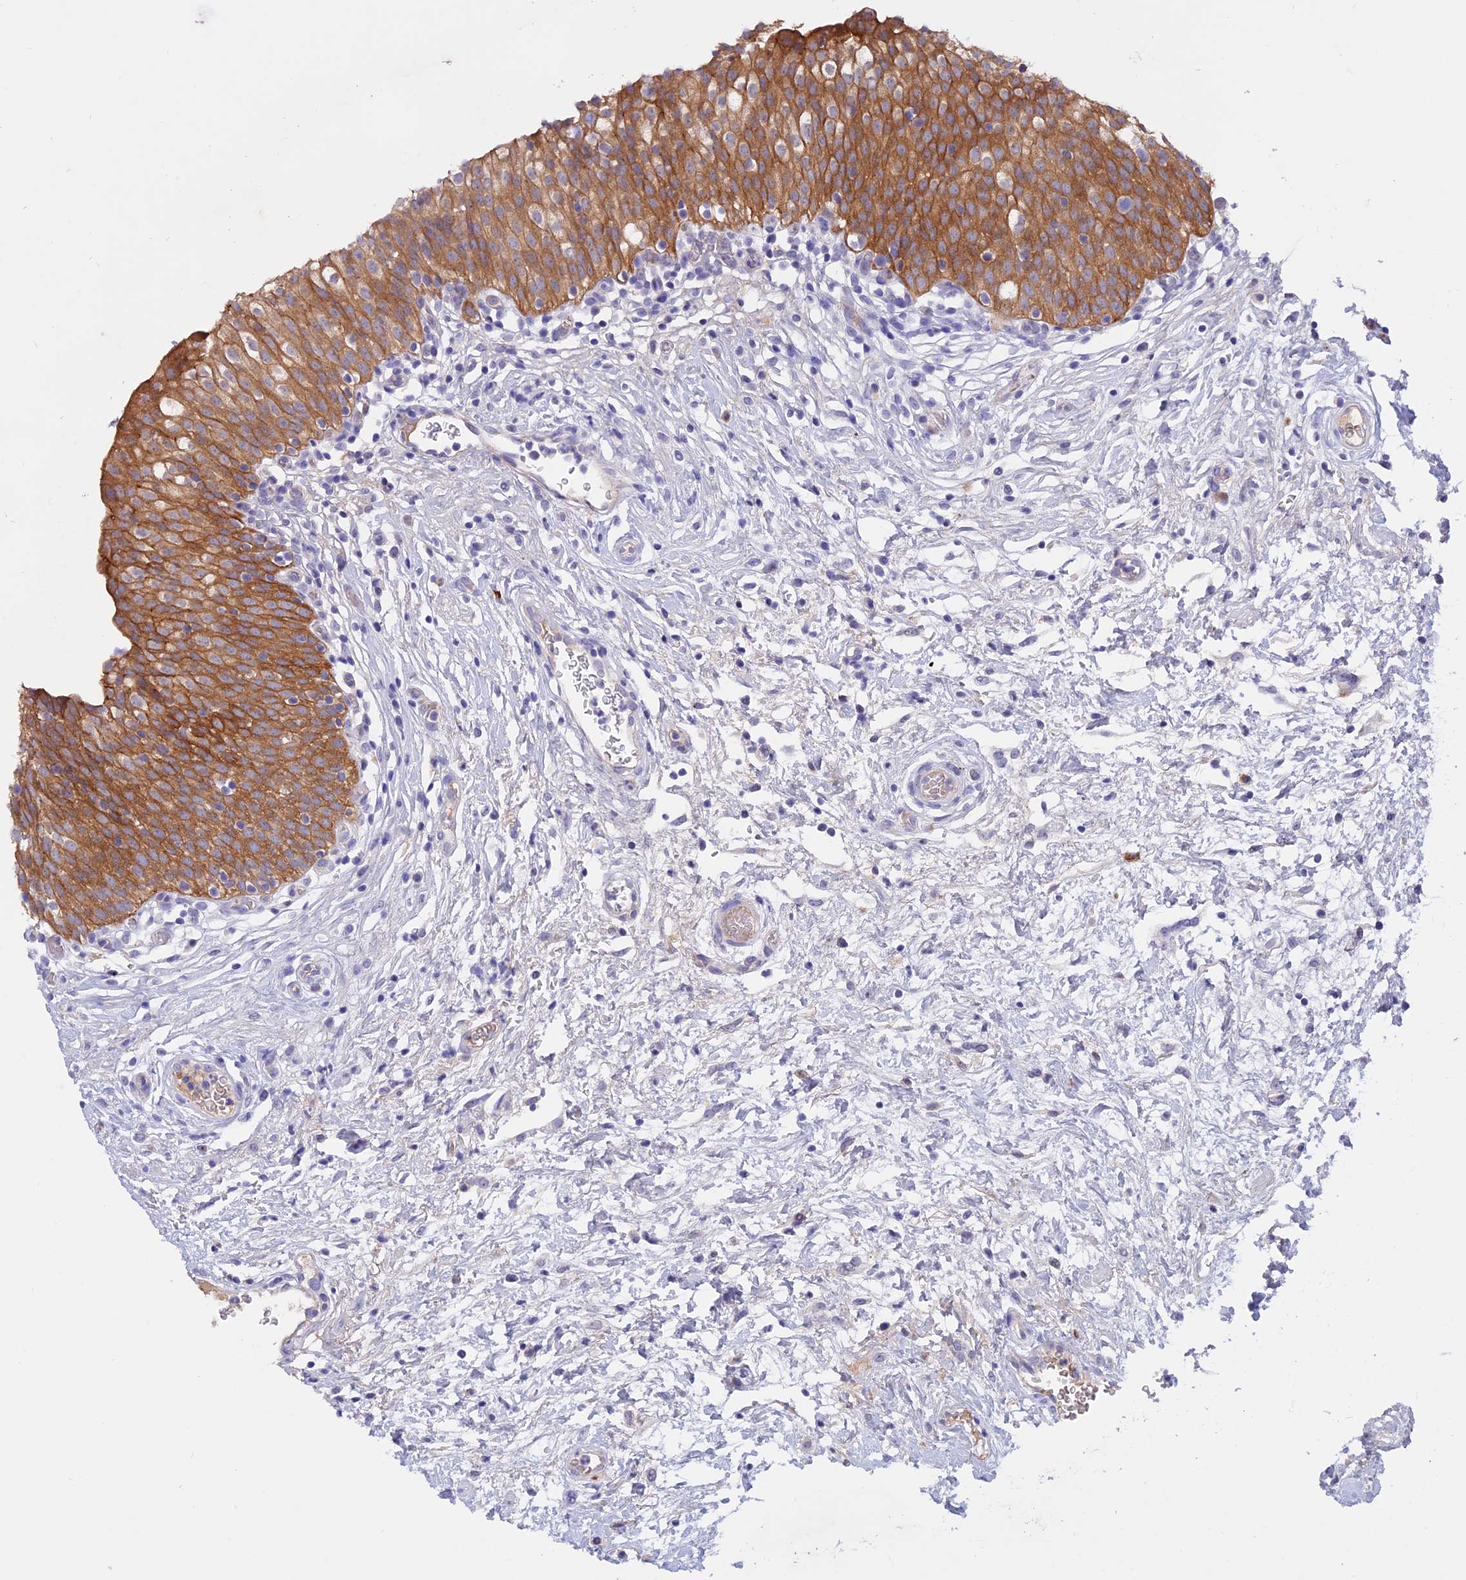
{"staining": {"intensity": "strong", "quantity": ">75%", "location": "cytoplasmic/membranous"}, "tissue": "urinary bladder", "cell_type": "Urothelial cells", "image_type": "normal", "snomed": [{"axis": "morphology", "description": "Normal tissue, NOS"}, {"axis": "topography", "description": "Urinary bladder"}], "caption": "This histopathology image reveals normal urinary bladder stained with immunohistochemistry to label a protein in brown. The cytoplasmic/membranous of urothelial cells show strong positivity for the protein. Nuclei are counter-stained blue.", "gene": "GK5", "patient": {"sex": "male", "age": 55}}